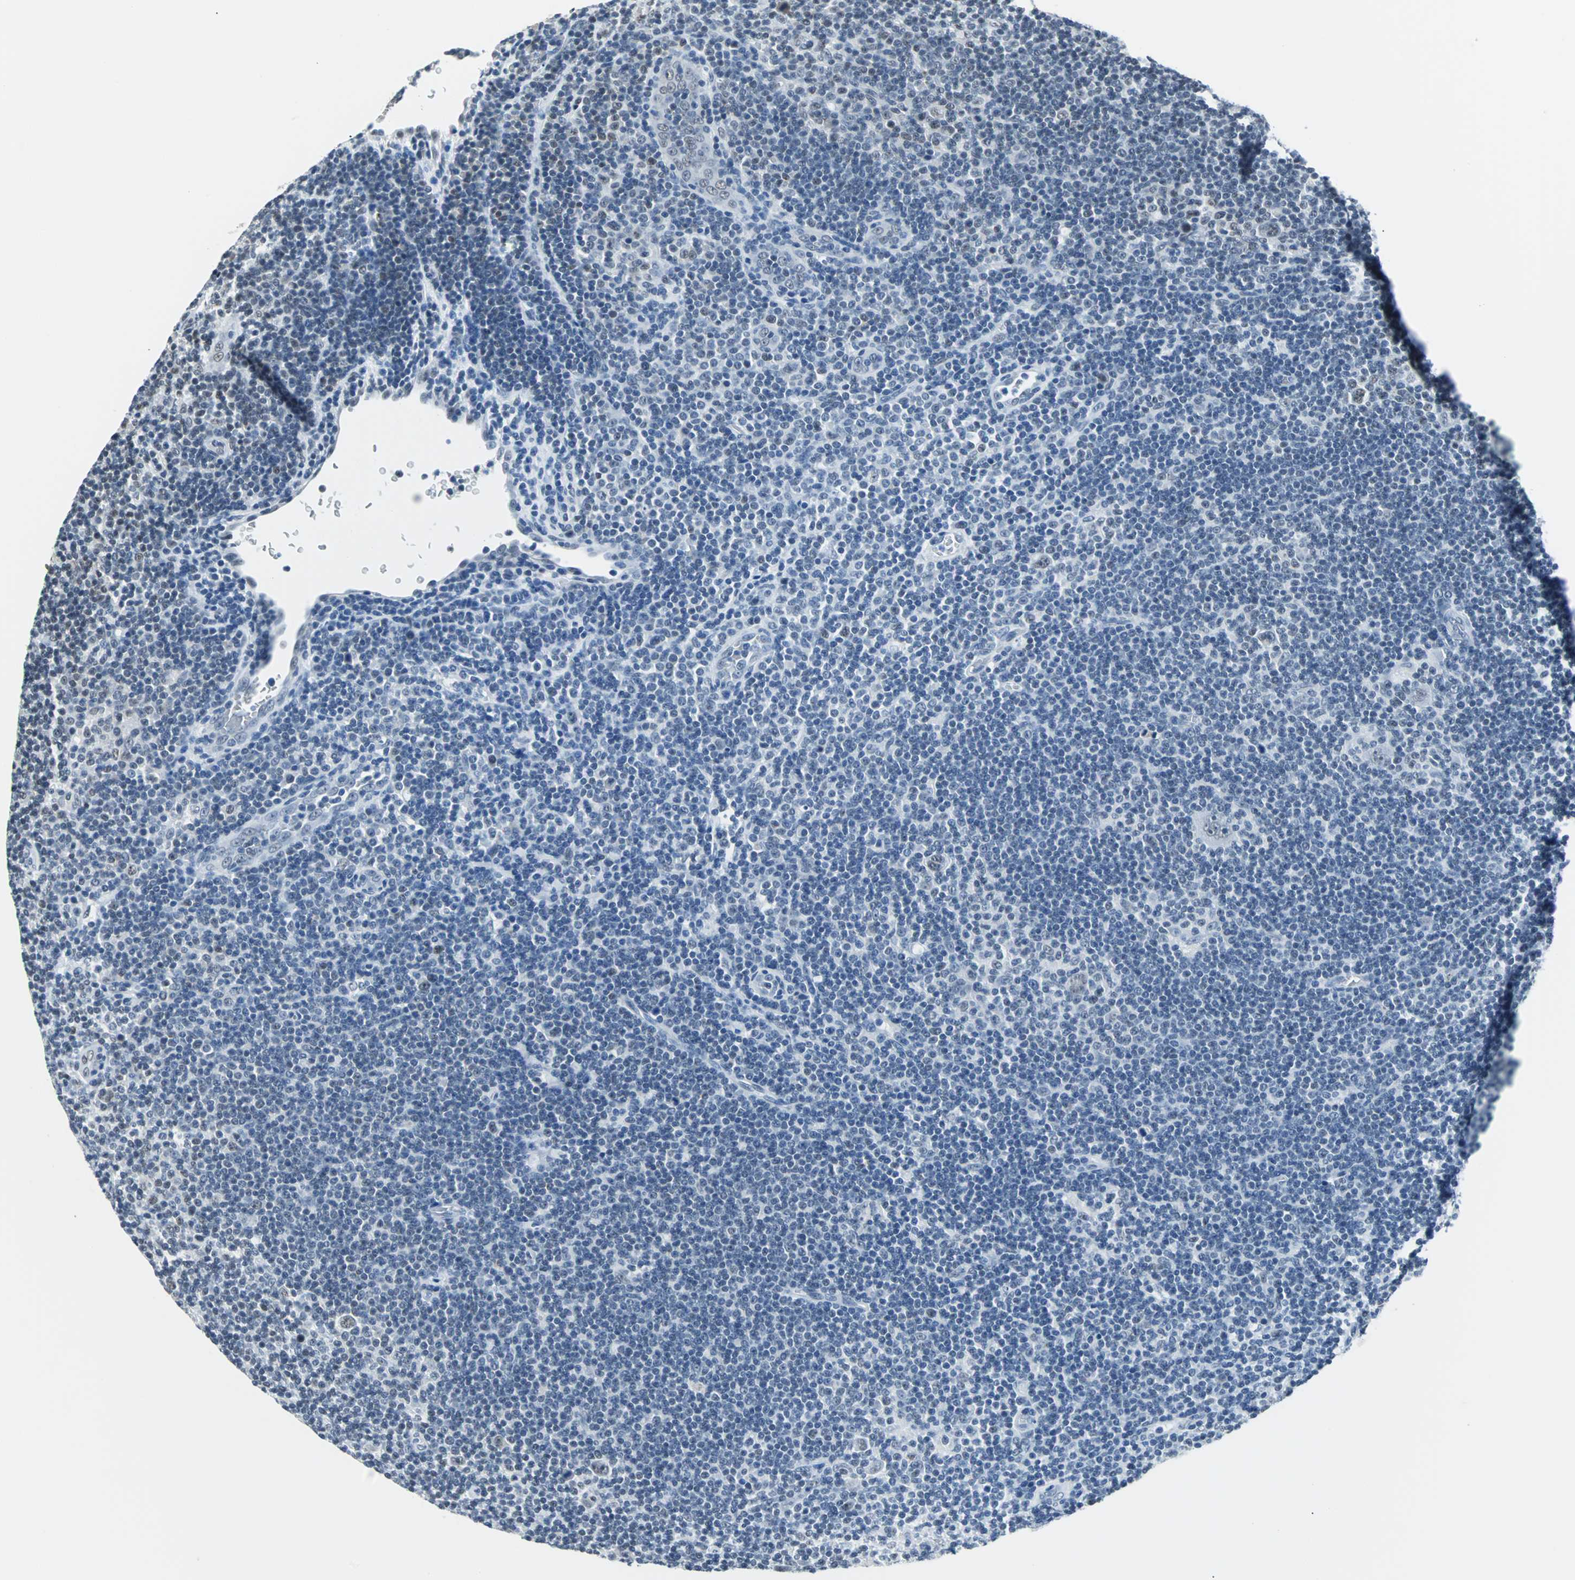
{"staining": {"intensity": "weak", "quantity": ">75%", "location": "nuclear"}, "tissue": "lymphoma", "cell_type": "Tumor cells", "image_type": "cancer", "snomed": [{"axis": "morphology", "description": "Hodgkin's disease, NOS"}, {"axis": "topography", "description": "Lymph node"}], "caption": "Brown immunohistochemical staining in lymphoma demonstrates weak nuclear positivity in about >75% of tumor cells.", "gene": "USP28", "patient": {"sex": "female", "age": 57}}